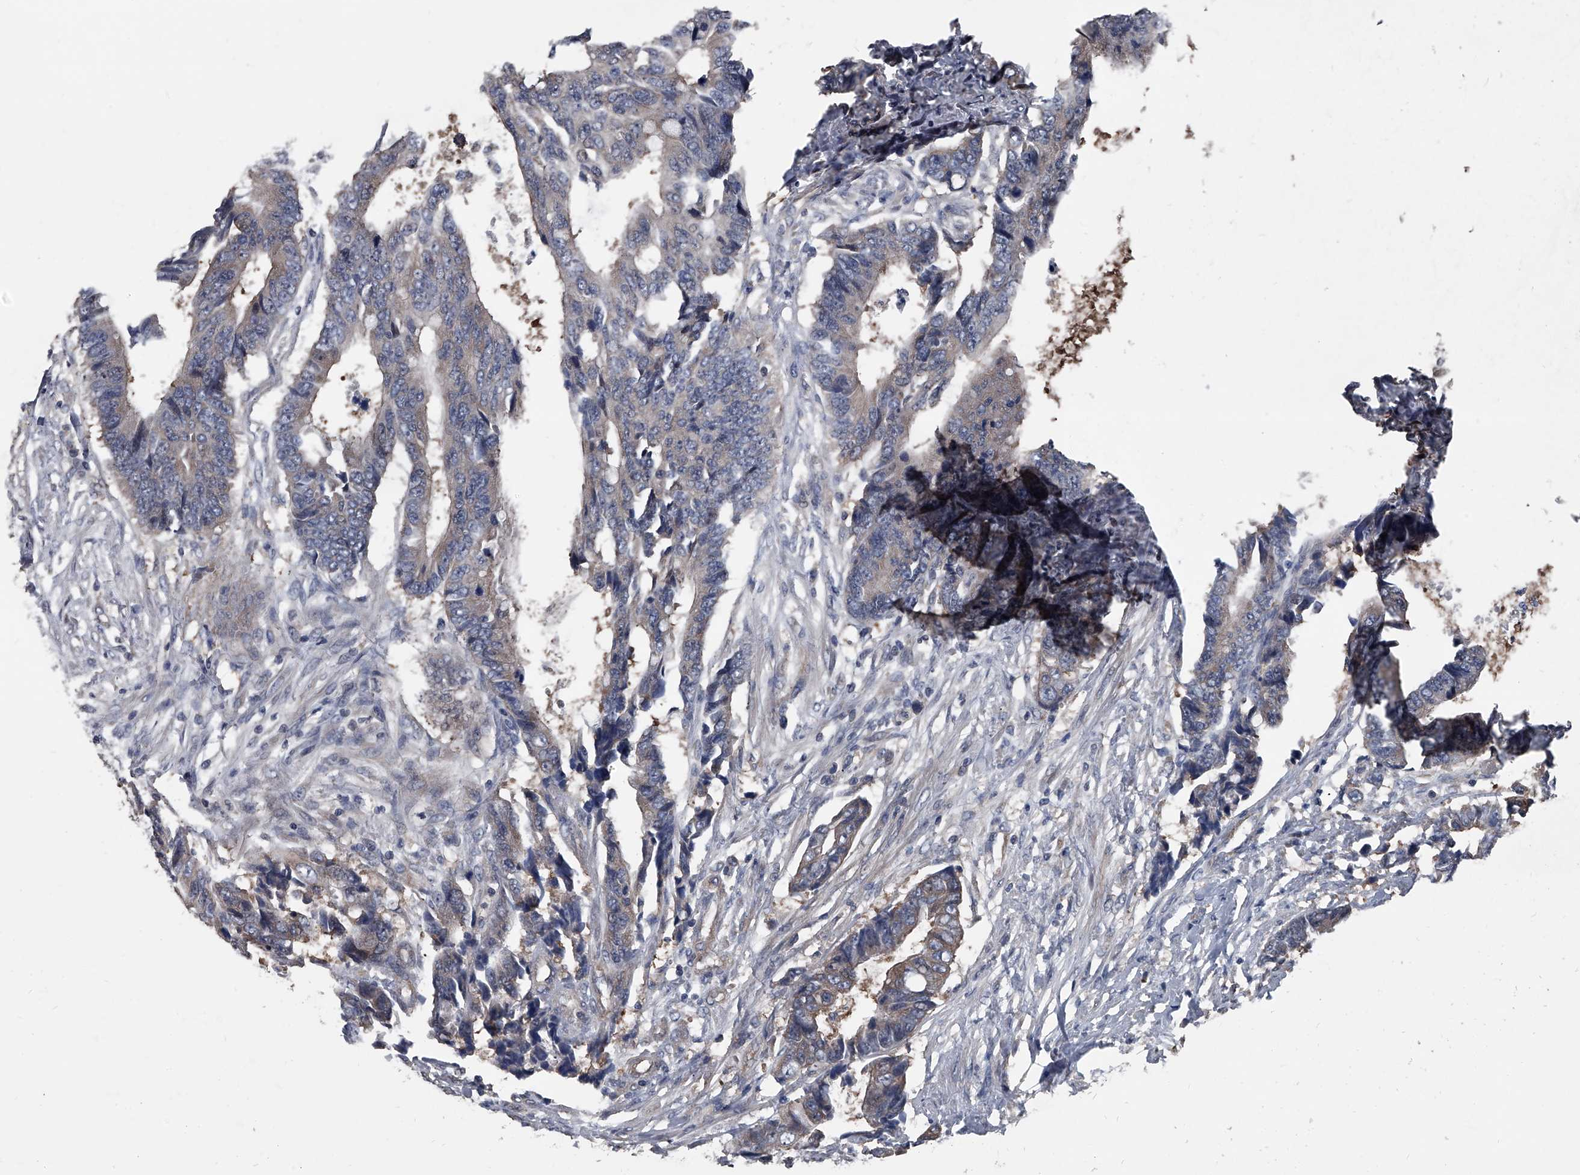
{"staining": {"intensity": "negative", "quantity": "none", "location": "none"}, "tissue": "colorectal cancer", "cell_type": "Tumor cells", "image_type": "cancer", "snomed": [{"axis": "morphology", "description": "Adenocarcinoma, NOS"}, {"axis": "topography", "description": "Rectum"}], "caption": "IHC photomicrograph of neoplastic tissue: human colorectal cancer stained with DAB (3,3'-diaminobenzidine) displays no significant protein expression in tumor cells.", "gene": "KIF13A", "patient": {"sex": "male", "age": 84}}